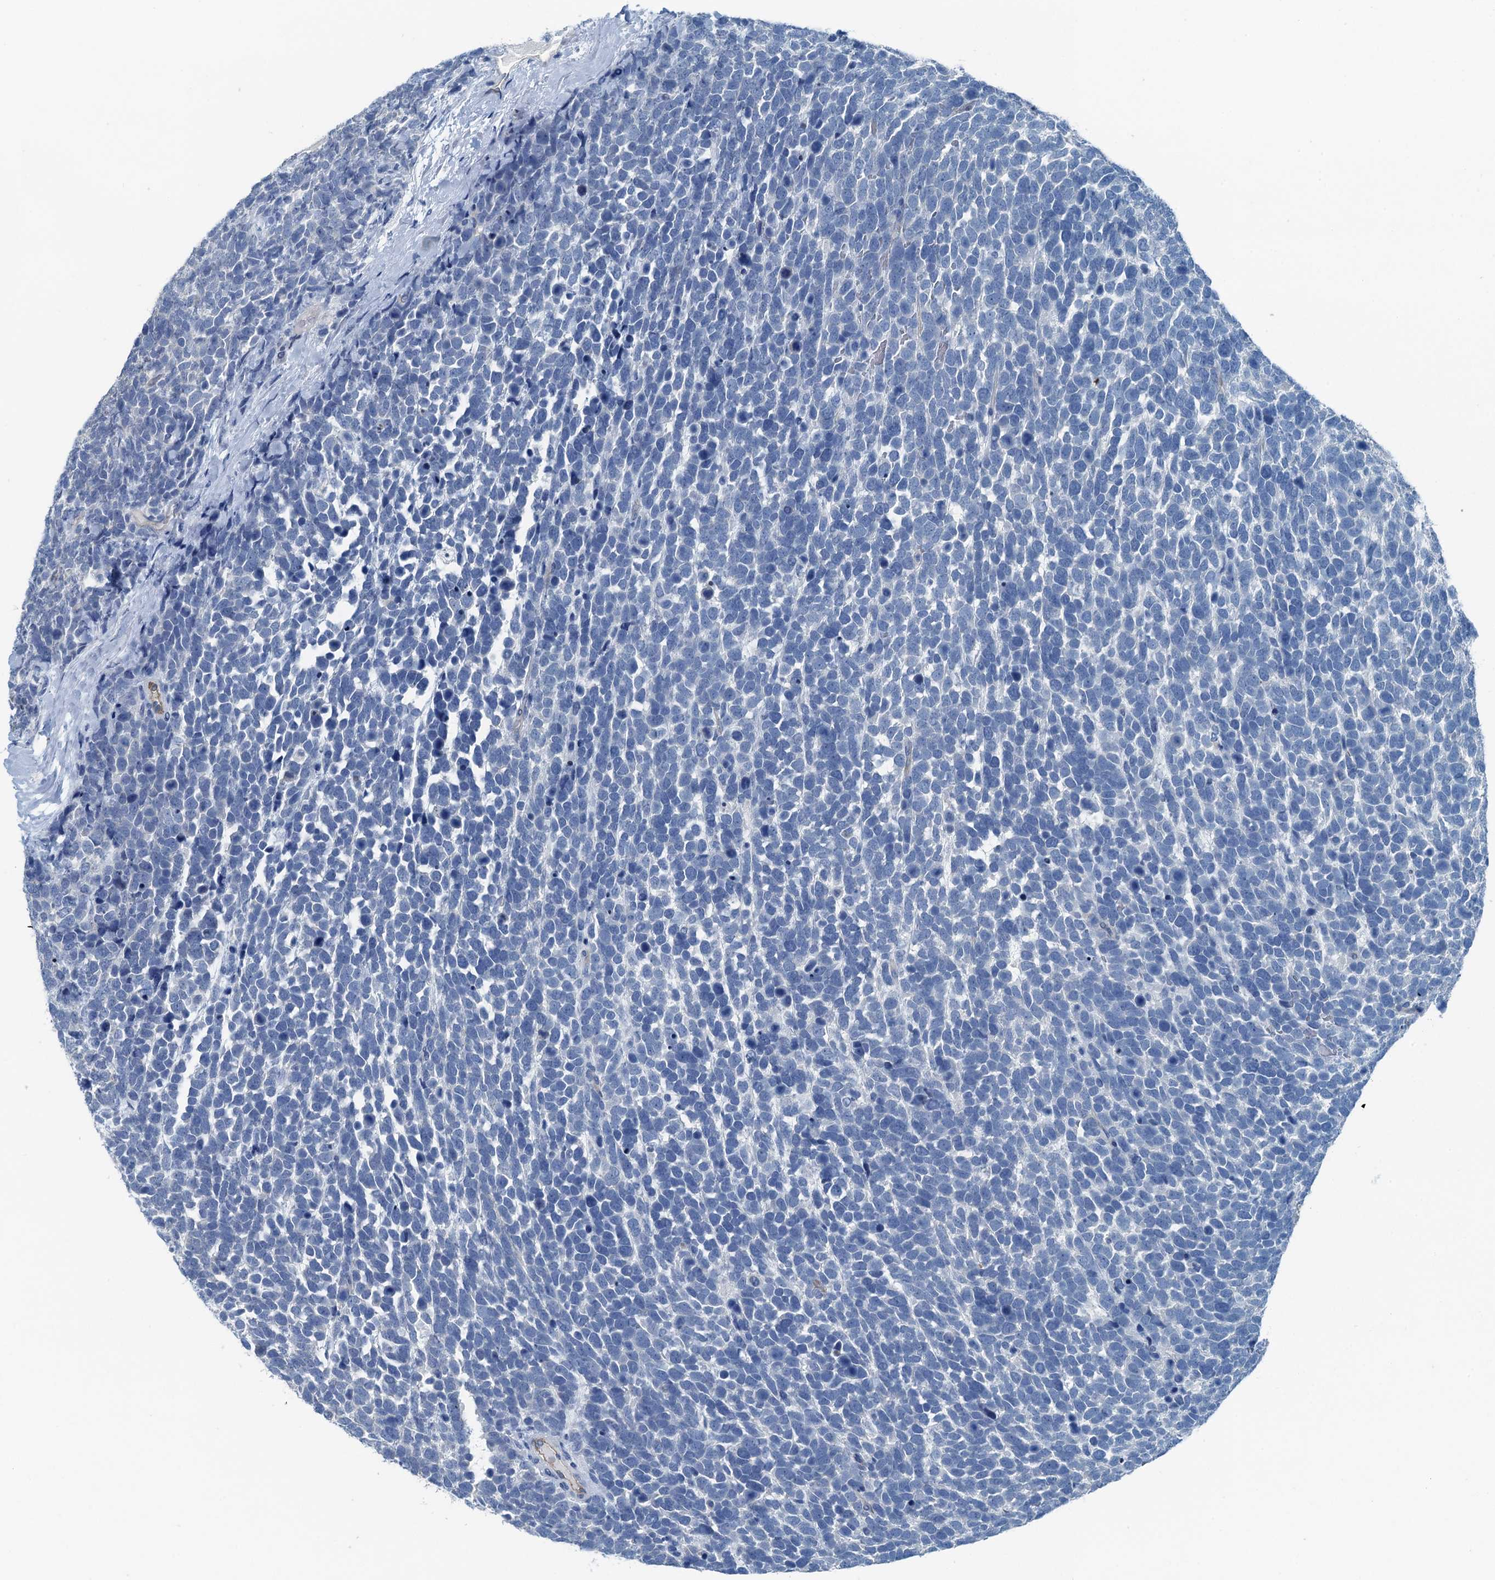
{"staining": {"intensity": "negative", "quantity": "none", "location": "none"}, "tissue": "urothelial cancer", "cell_type": "Tumor cells", "image_type": "cancer", "snomed": [{"axis": "morphology", "description": "Urothelial carcinoma, High grade"}, {"axis": "topography", "description": "Urinary bladder"}], "caption": "A histopathology image of urothelial carcinoma (high-grade) stained for a protein exhibits no brown staining in tumor cells.", "gene": "GFOD2", "patient": {"sex": "female", "age": 82}}